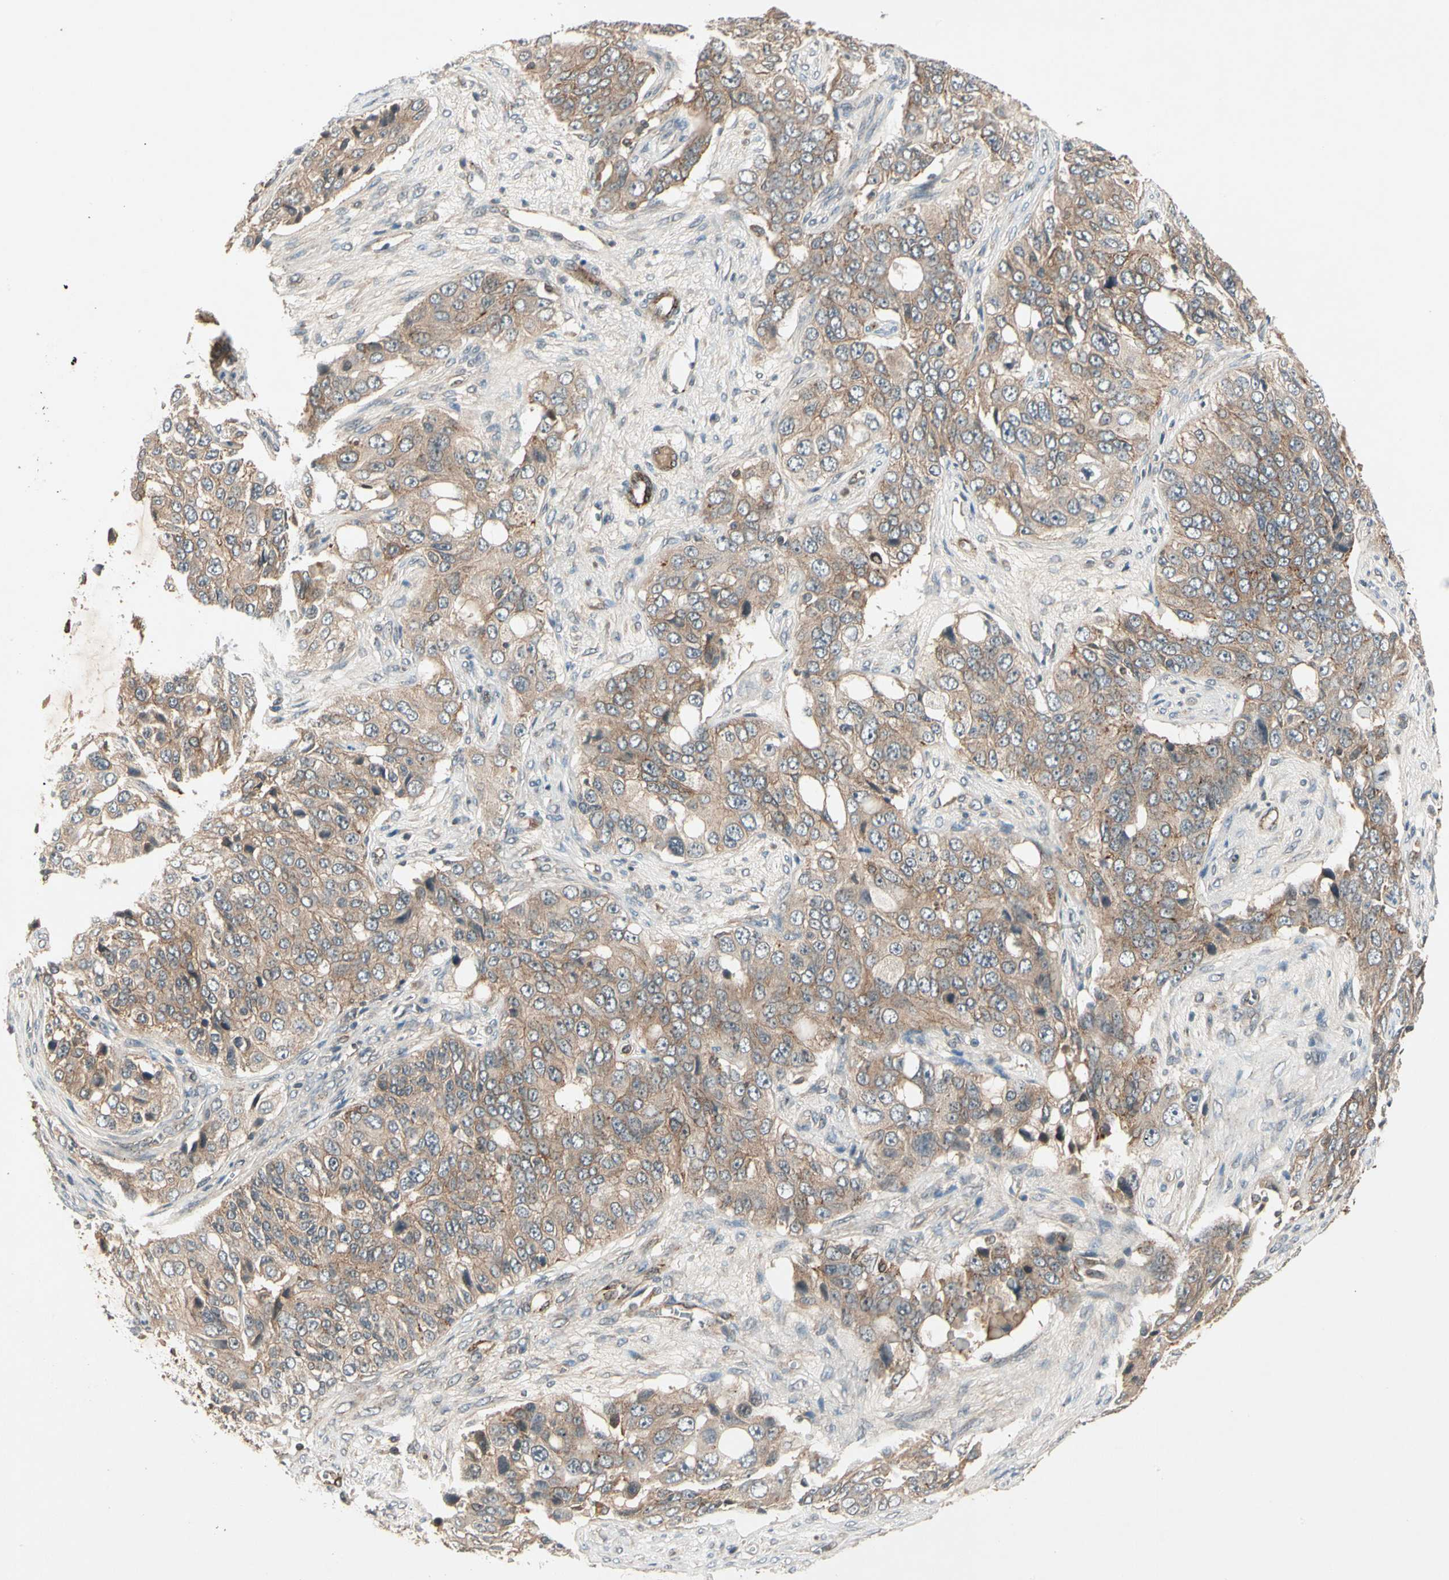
{"staining": {"intensity": "weak", "quantity": ">75%", "location": "cytoplasmic/membranous"}, "tissue": "ovarian cancer", "cell_type": "Tumor cells", "image_type": "cancer", "snomed": [{"axis": "morphology", "description": "Carcinoma, endometroid"}, {"axis": "topography", "description": "Ovary"}], "caption": "High-power microscopy captured an immunohistochemistry (IHC) image of endometroid carcinoma (ovarian), revealing weak cytoplasmic/membranous expression in about >75% of tumor cells. The protein of interest is stained brown, and the nuclei are stained in blue (DAB IHC with brightfield microscopy, high magnification).", "gene": "FLOT1", "patient": {"sex": "female", "age": 51}}